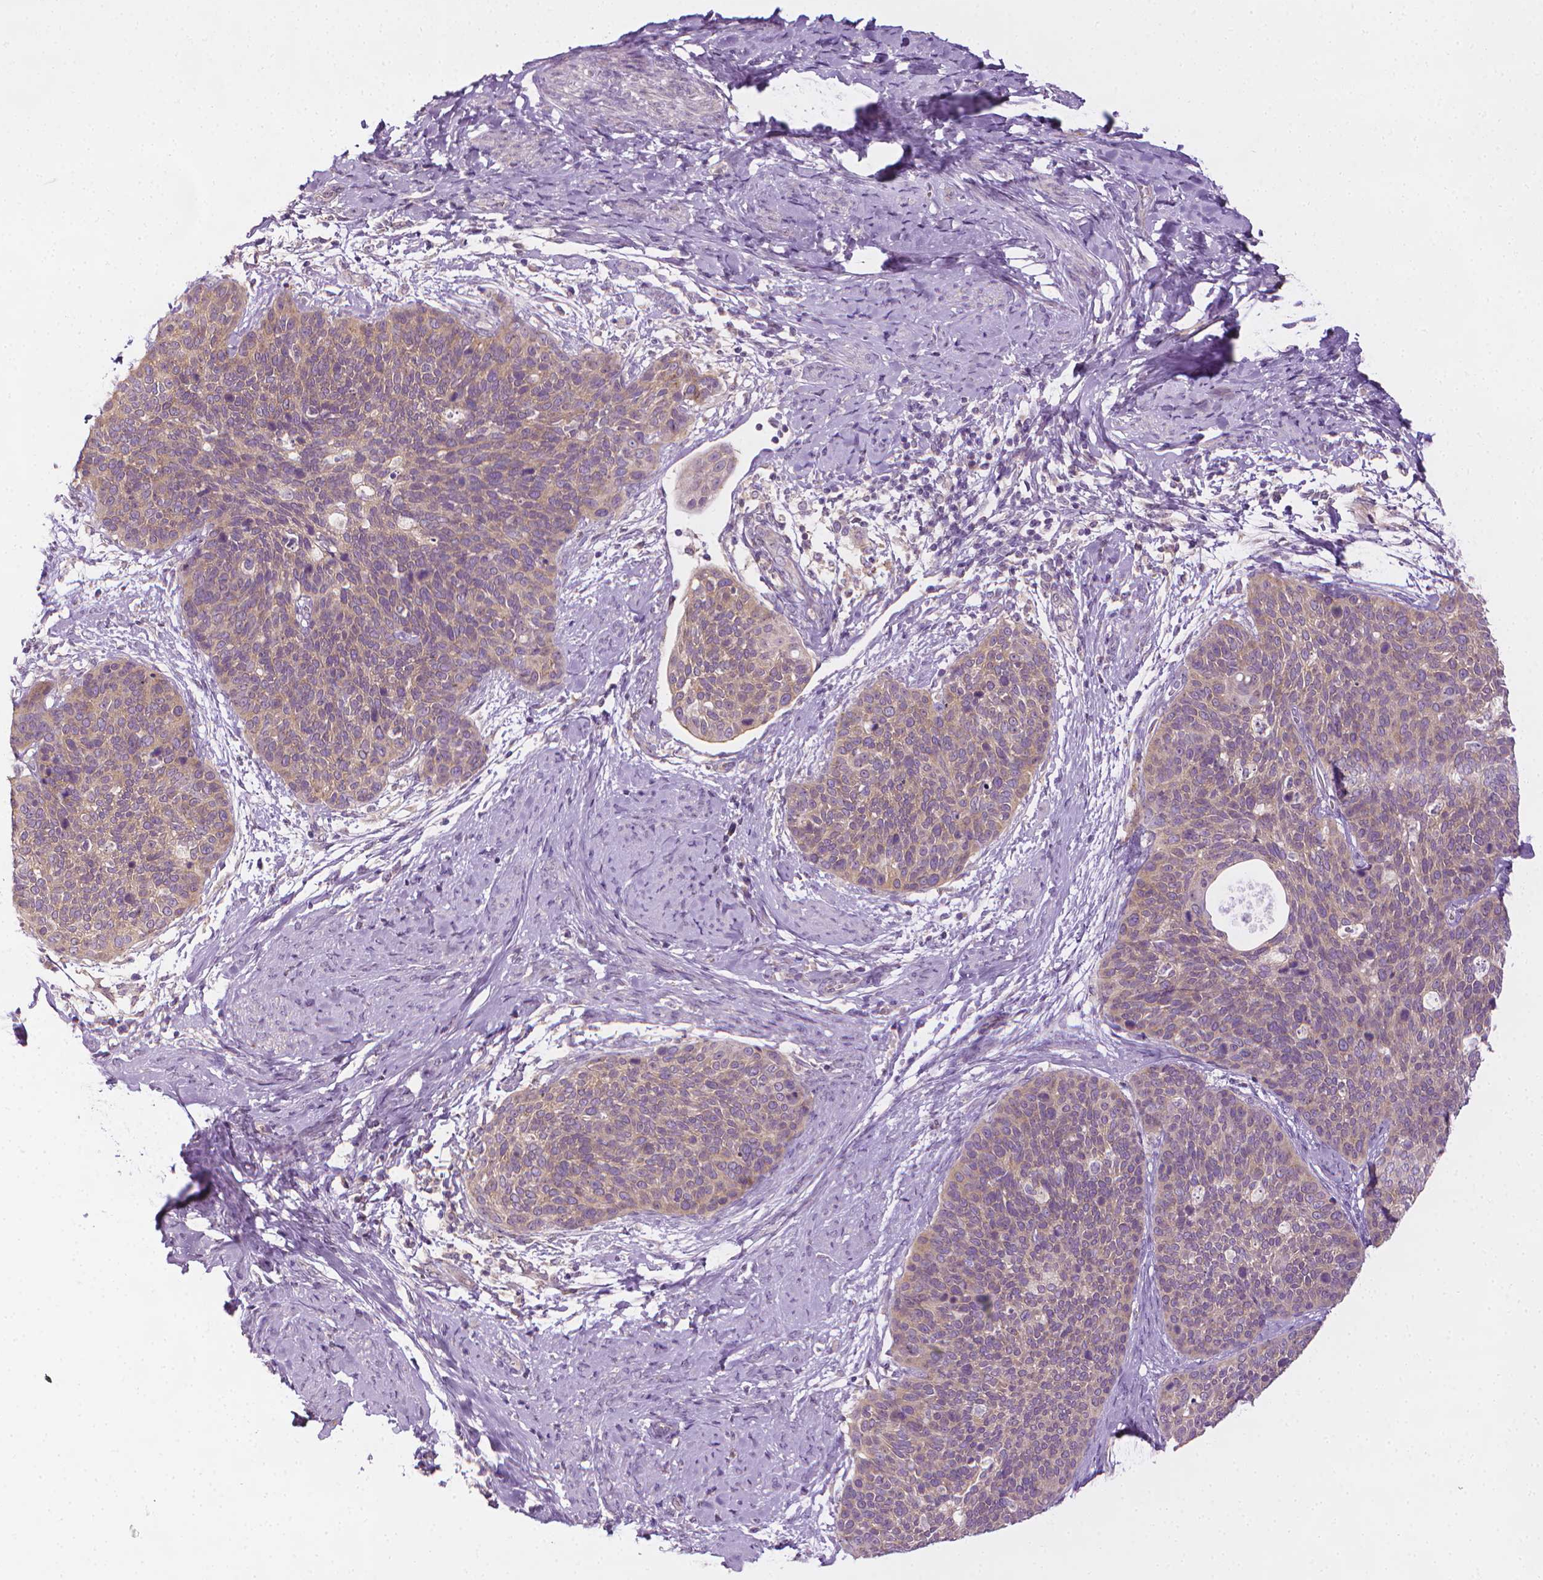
{"staining": {"intensity": "weak", "quantity": "25%-75%", "location": "cytoplasmic/membranous"}, "tissue": "cervical cancer", "cell_type": "Tumor cells", "image_type": "cancer", "snomed": [{"axis": "morphology", "description": "Squamous cell carcinoma, NOS"}, {"axis": "topography", "description": "Cervix"}], "caption": "Human cervical cancer (squamous cell carcinoma) stained for a protein (brown) exhibits weak cytoplasmic/membranous positive staining in approximately 25%-75% of tumor cells.", "gene": "MCOLN3", "patient": {"sex": "female", "age": 69}}